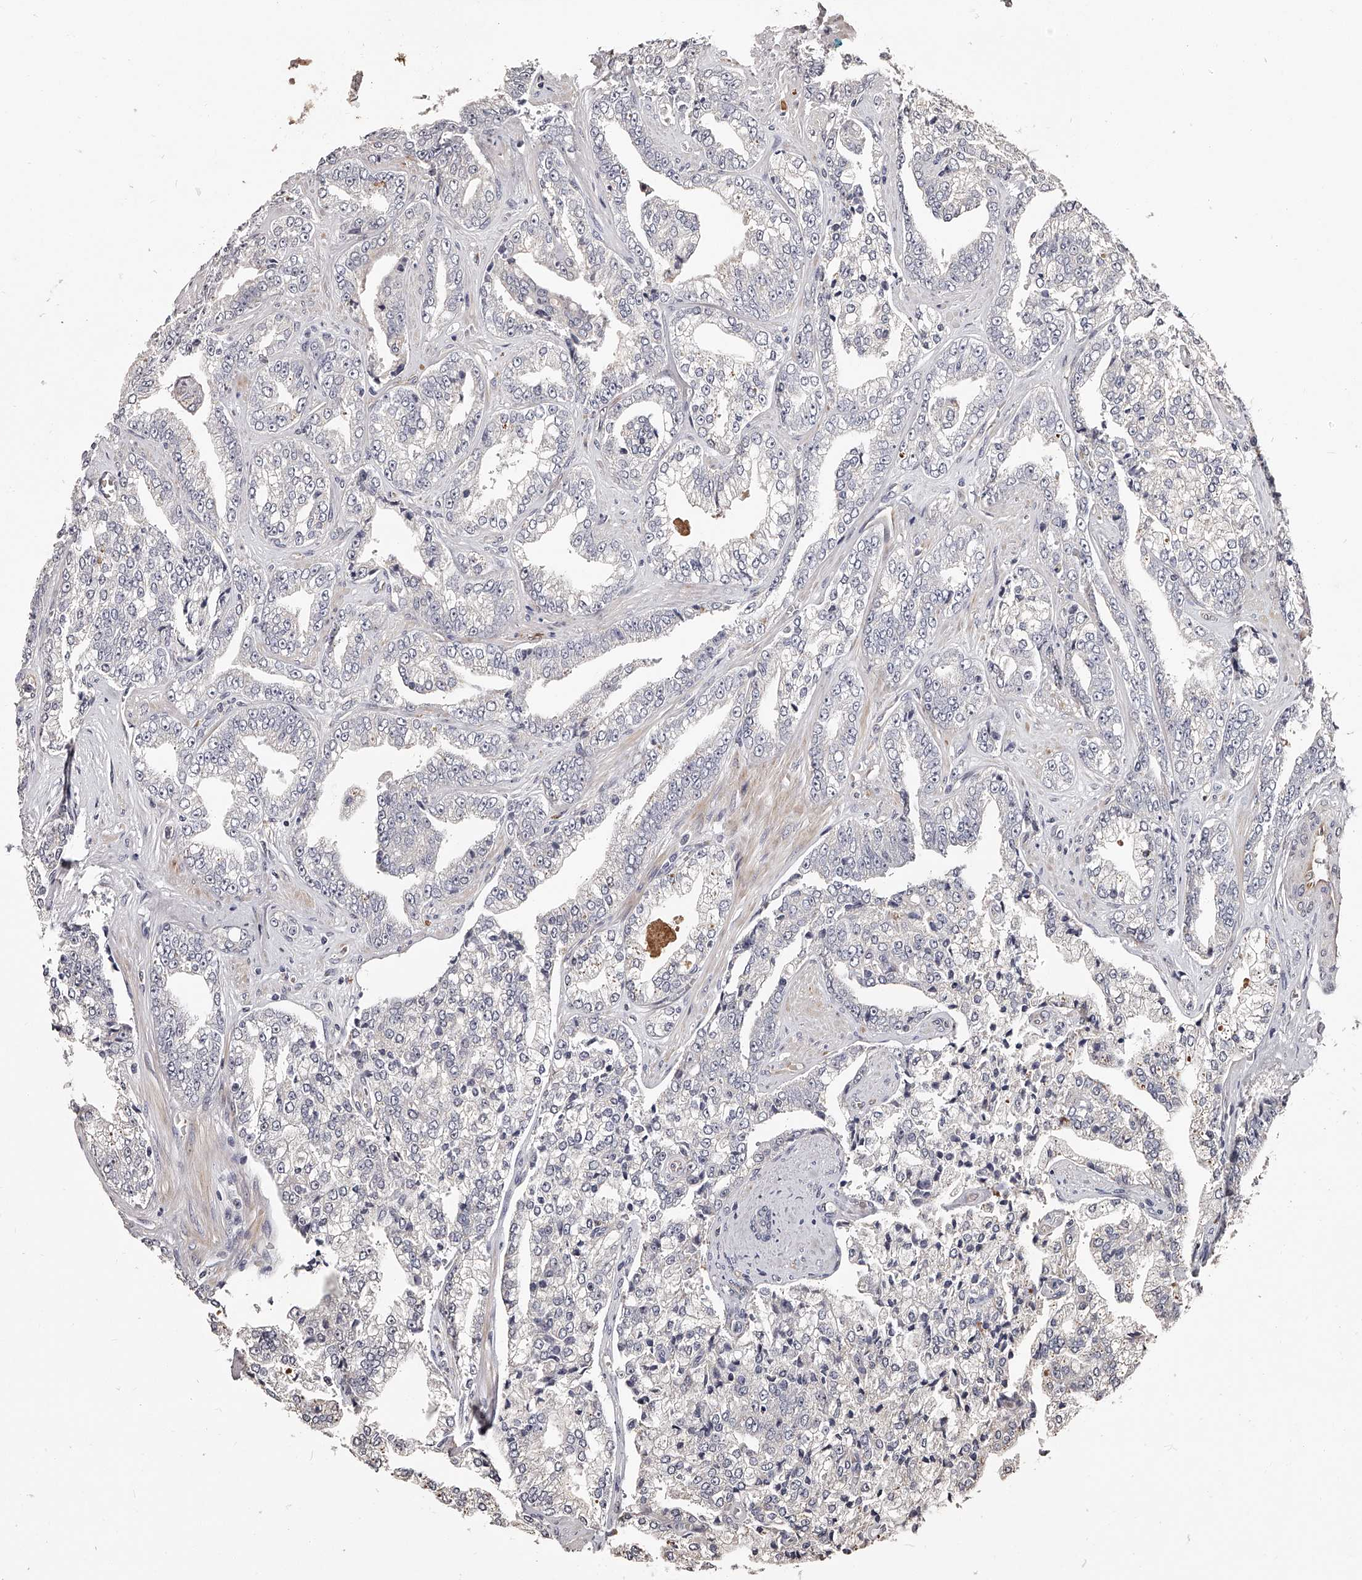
{"staining": {"intensity": "negative", "quantity": "none", "location": "none"}, "tissue": "prostate cancer", "cell_type": "Tumor cells", "image_type": "cancer", "snomed": [{"axis": "morphology", "description": "Adenocarcinoma, High grade"}, {"axis": "topography", "description": "Prostate"}], "caption": "Immunohistochemical staining of human prostate cancer exhibits no significant expression in tumor cells.", "gene": "URGCP", "patient": {"sex": "male", "age": 71}}